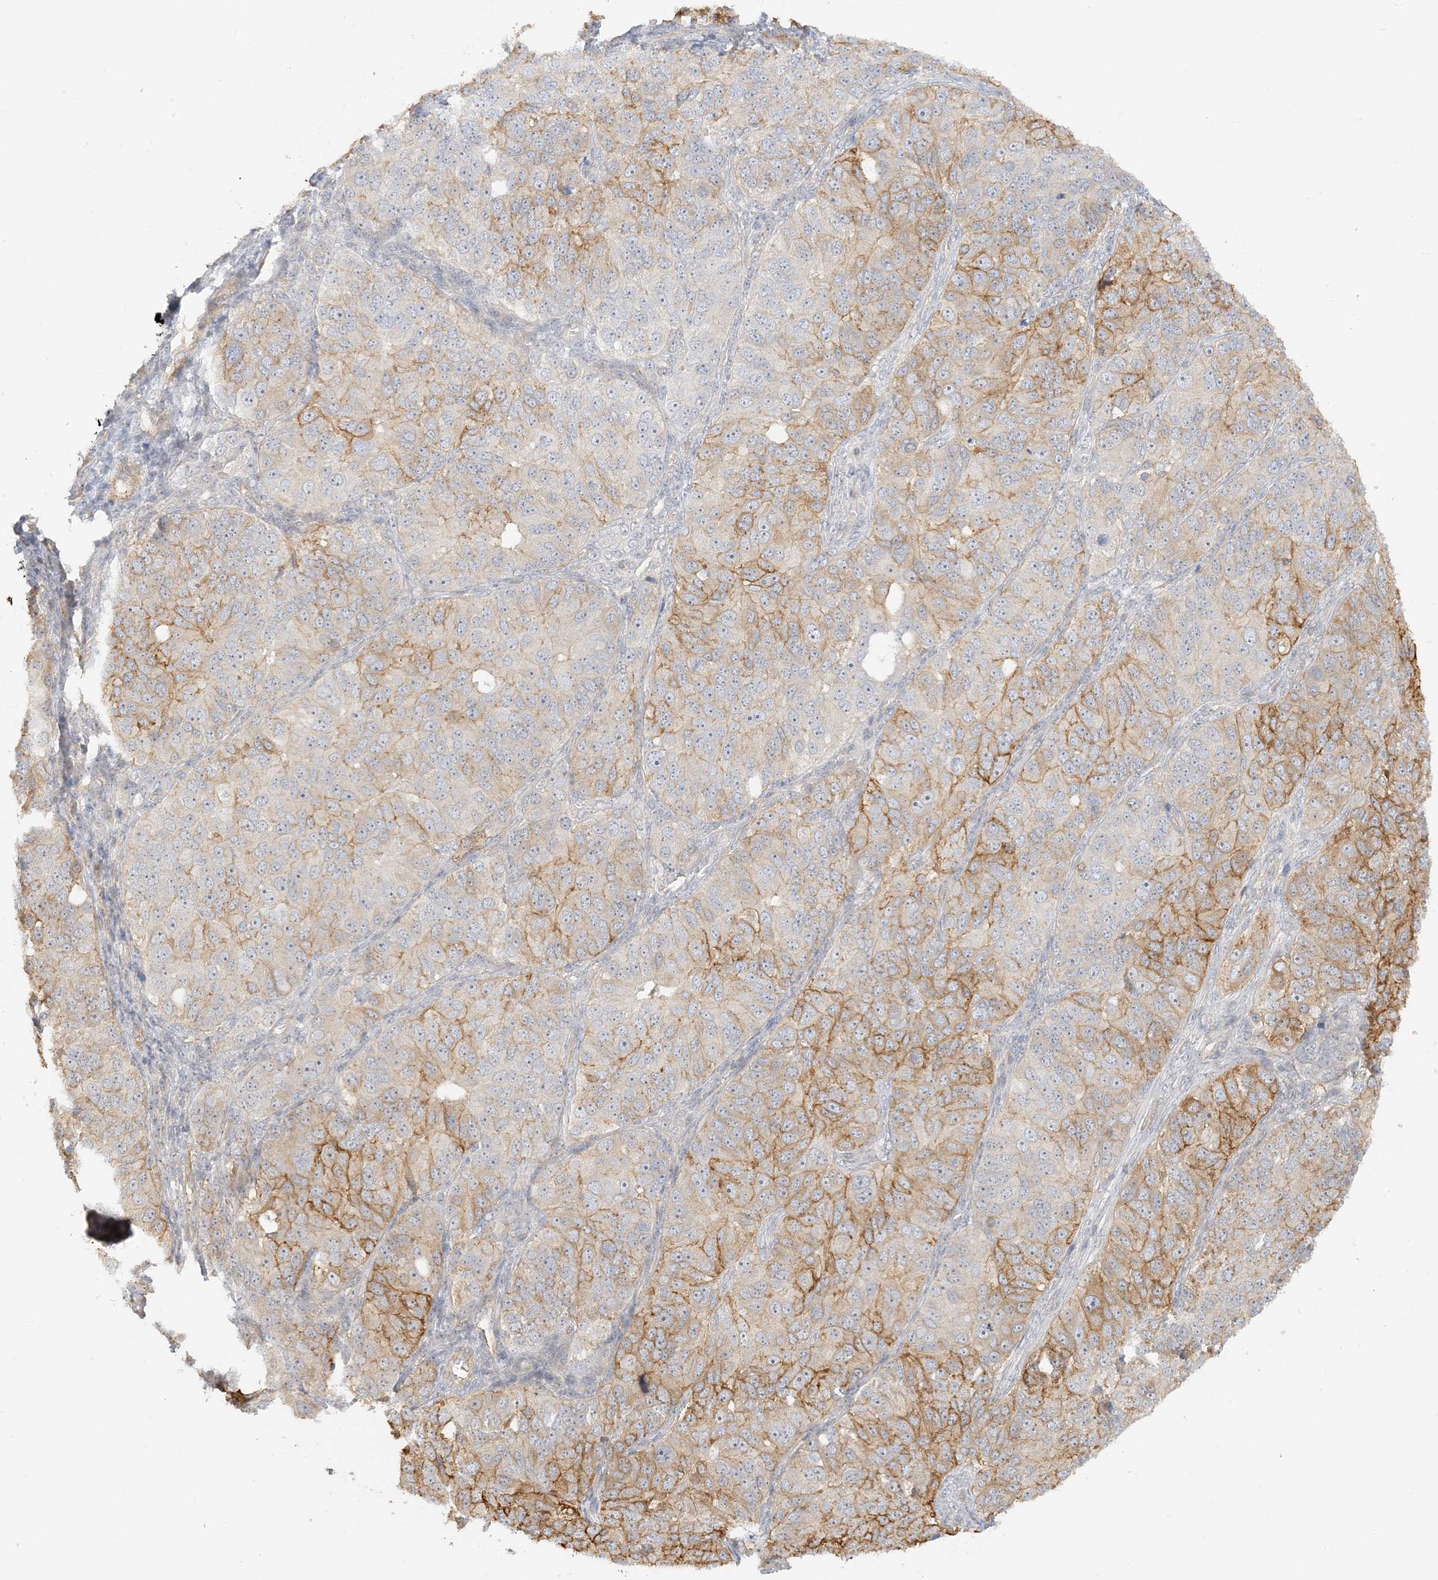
{"staining": {"intensity": "moderate", "quantity": "25%-75%", "location": "cytoplasmic/membranous"}, "tissue": "ovarian cancer", "cell_type": "Tumor cells", "image_type": "cancer", "snomed": [{"axis": "morphology", "description": "Carcinoma, endometroid"}, {"axis": "topography", "description": "Ovary"}], "caption": "Protein expression analysis of endometroid carcinoma (ovarian) reveals moderate cytoplasmic/membranous staining in about 25%-75% of tumor cells.", "gene": "ETAA1", "patient": {"sex": "female", "age": 51}}